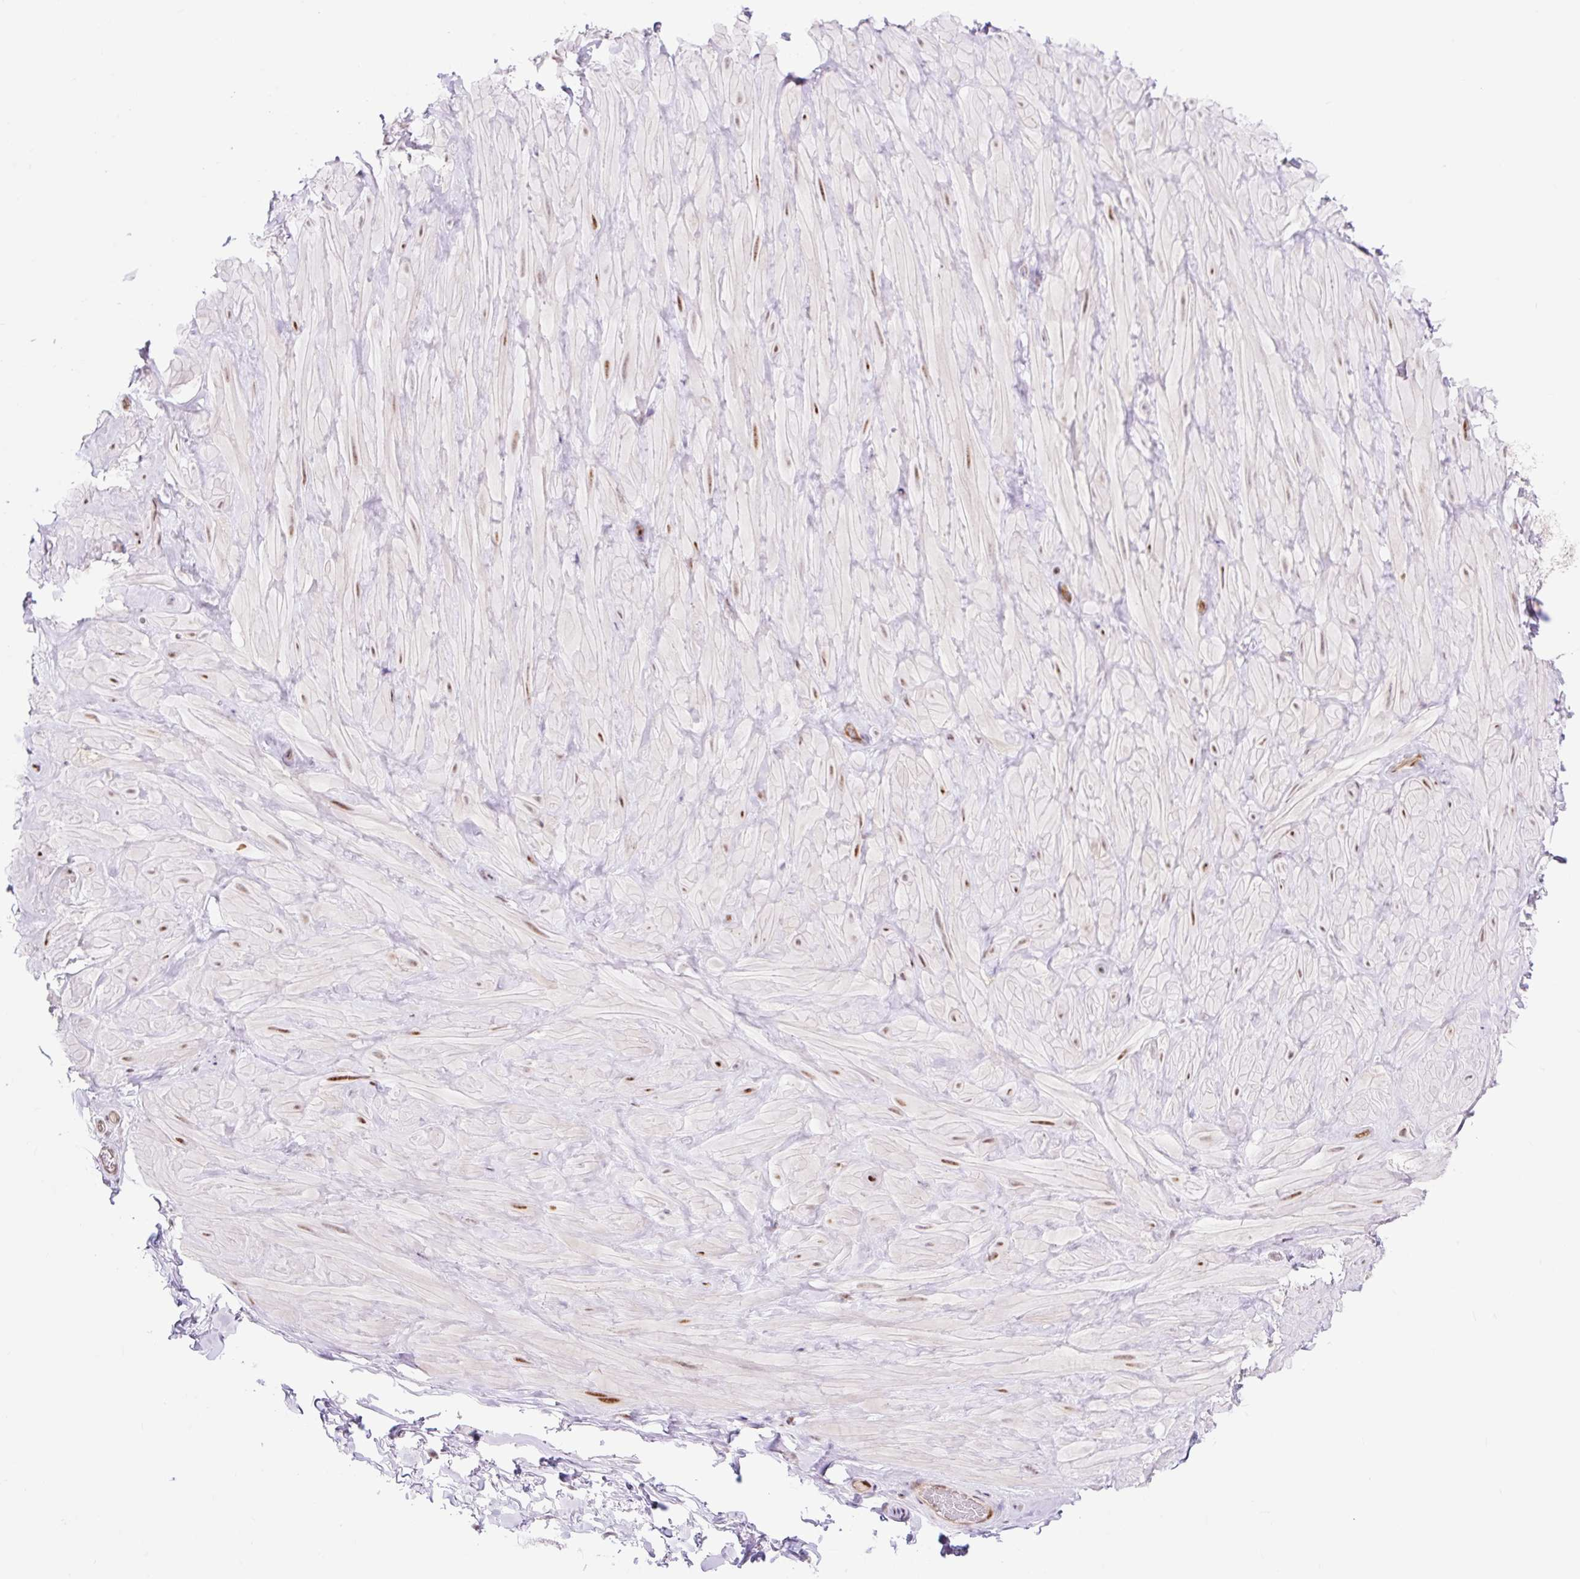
{"staining": {"intensity": "negative", "quantity": "none", "location": "none"}, "tissue": "adipose tissue", "cell_type": "Adipocytes", "image_type": "normal", "snomed": [{"axis": "morphology", "description": "Normal tissue, NOS"}, {"axis": "topography", "description": "Vascular tissue"}, {"axis": "topography", "description": "Peripheral nerve tissue"}], "caption": "Immunohistochemistry (IHC) micrograph of benign human adipose tissue stained for a protein (brown), which reveals no positivity in adipocytes.", "gene": "HIP1R", "patient": {"sex": "male", "age": 41}}